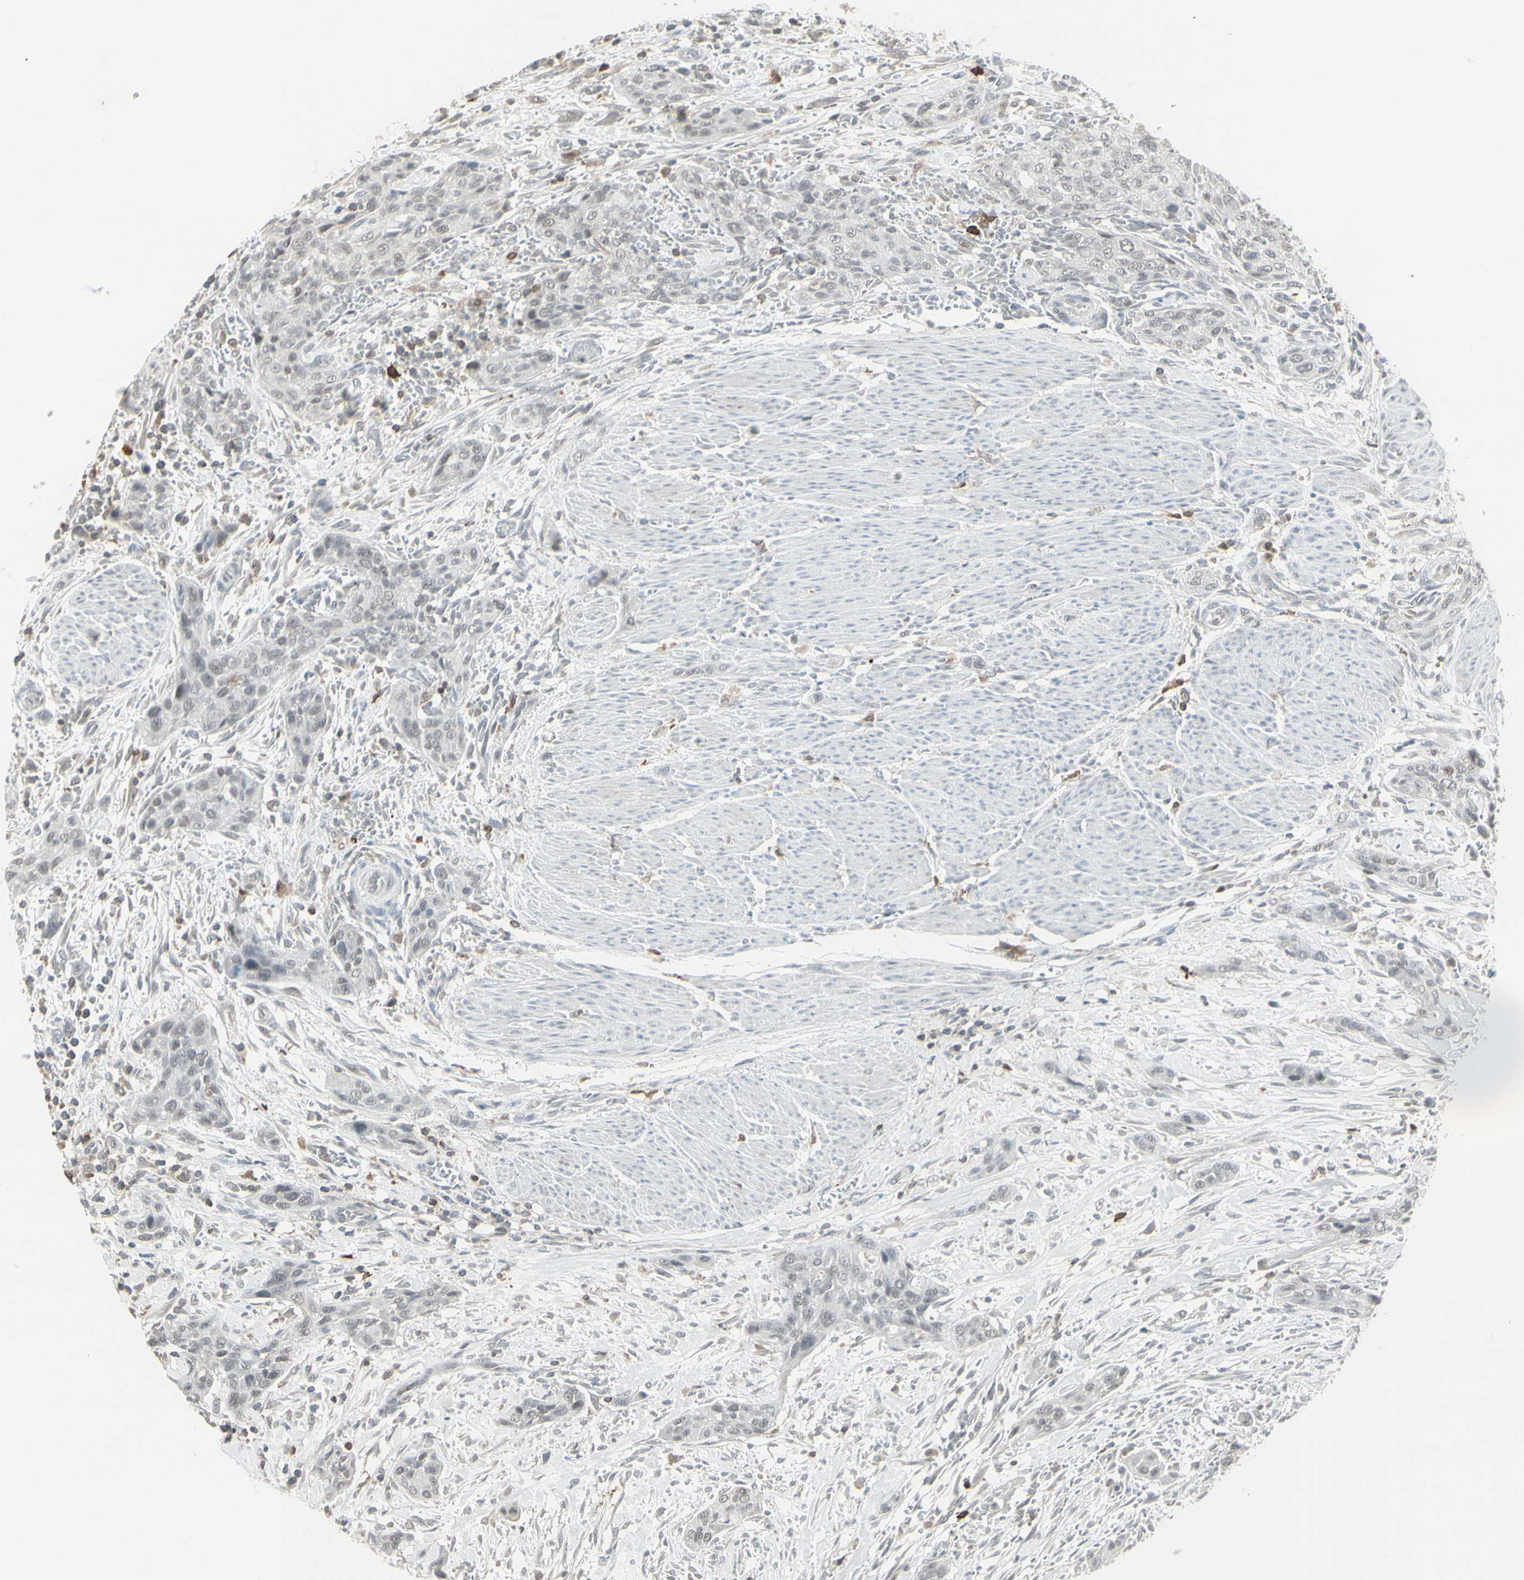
{"staining": {"intensity": "negative", "quantity": "none", "location": "none"}, "tissue": "urothelial cancer", "cell_type": "Tumor cells", "image_type": "cancer", "snomed": [{"axis": "morphology", "description": "Urothelial carcinoma, High grade"}, {"axis": "topography", "description": "Urinary bladder"}], "caption": "Urothelial carcinoma (high-grade) was stained to show a protein in brown. There is no significant positivity in tumor cells.", "gene": "SAMSN1", "patient": {"sex": "male", "age": 35}}